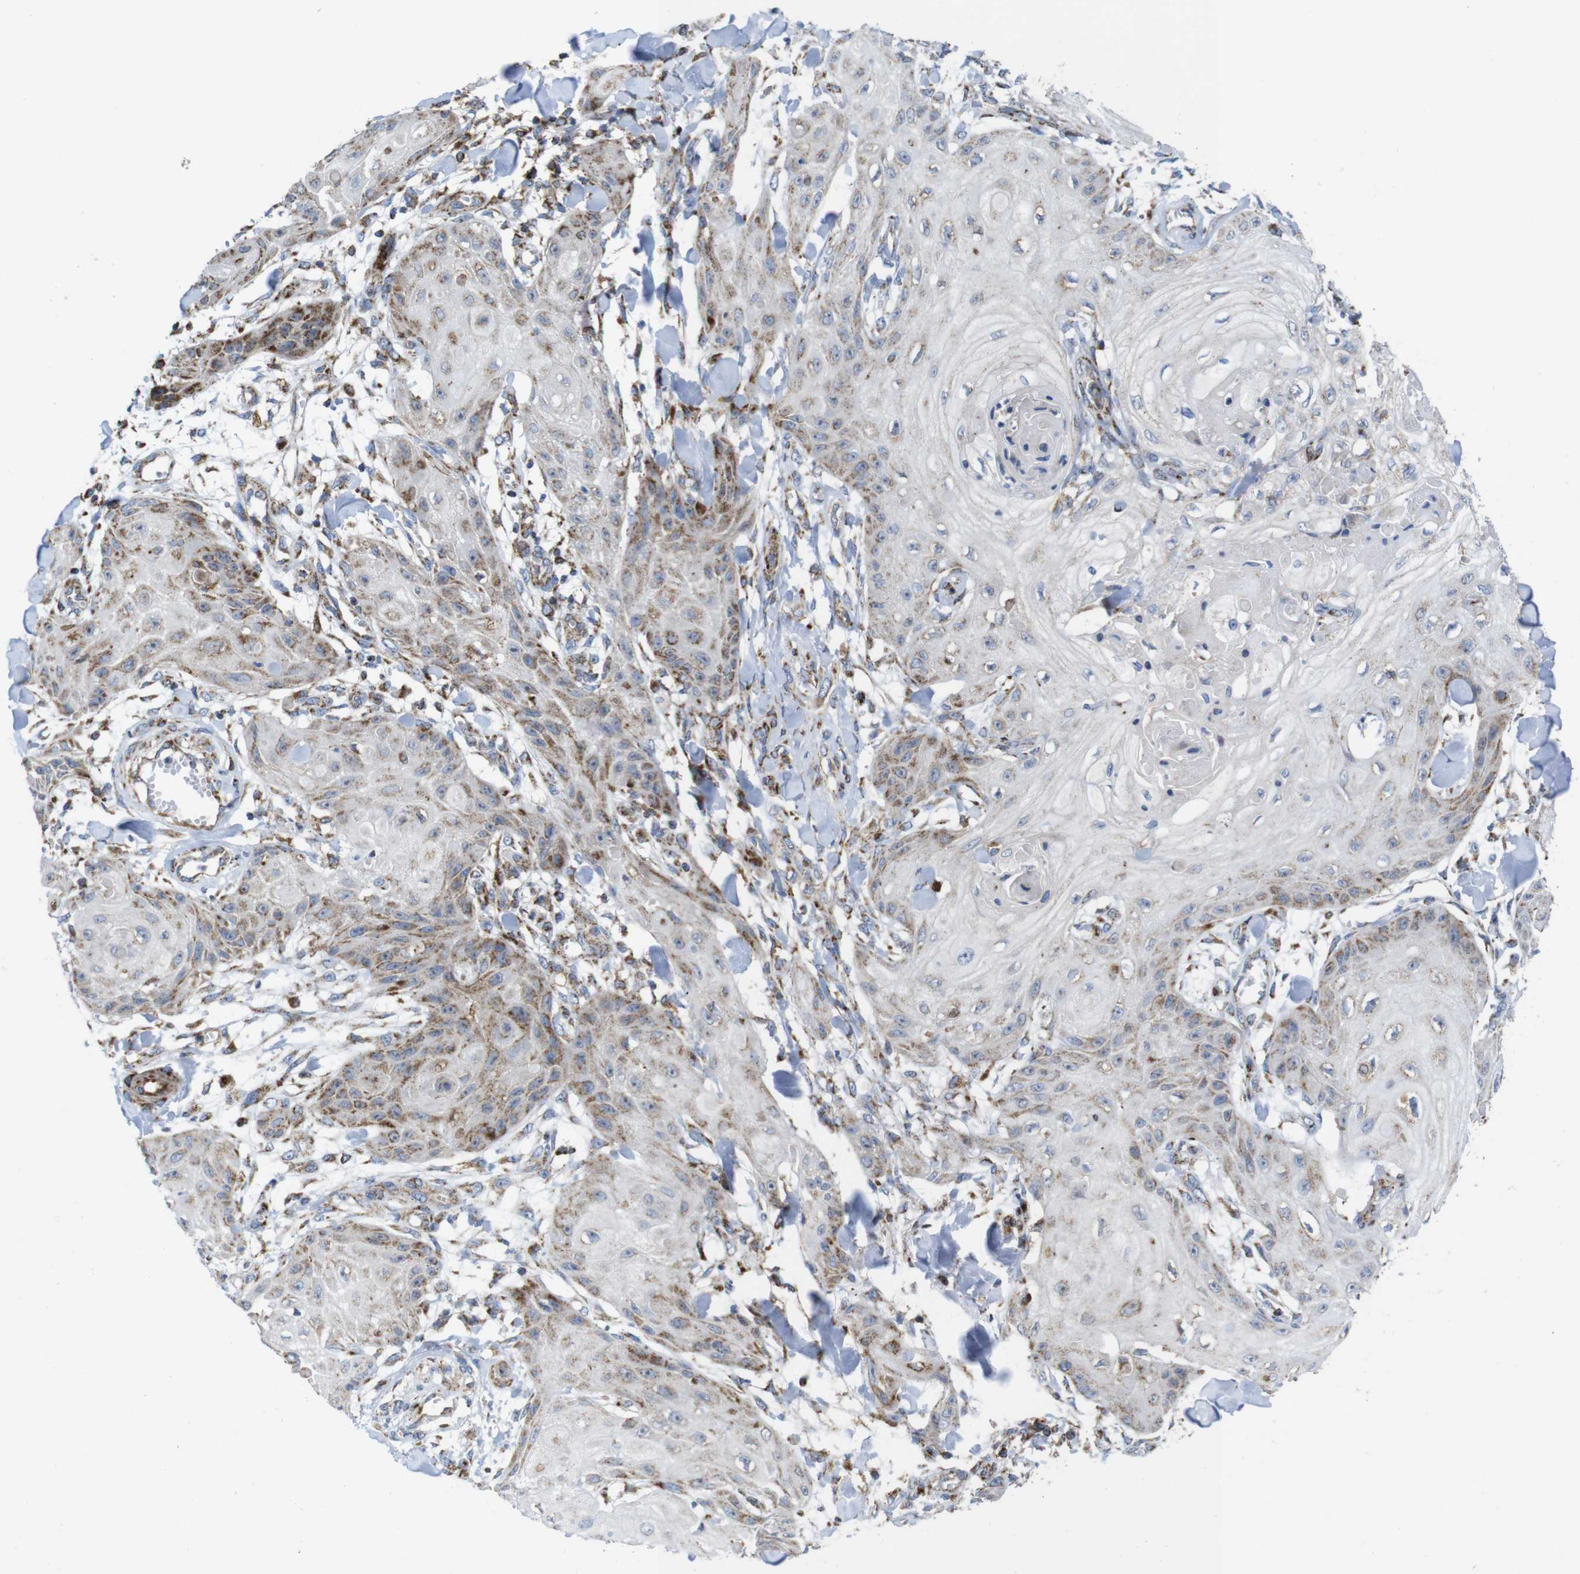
{"staining": {"intensity": "moderate", "quantity": "<25%", "location": "cytoplasmic/membranous"}, "tissue": "skin cancer", "cell_type": "Tumor cells", "image_type": "cancer", "snomed": [{"axis": "morphology", "description": "Squamous cell carcinoma, NOS"}, {"axis": "topography", "description": "Skin"}], "caption": "Tumor cells display low levels of moderate cytoplasmic/membranous staining in approximately <25% of cells in human skin squamous cell carcinoma.", "gene": "TMEM192", "patient": {"sex": "male", "age": 74}}